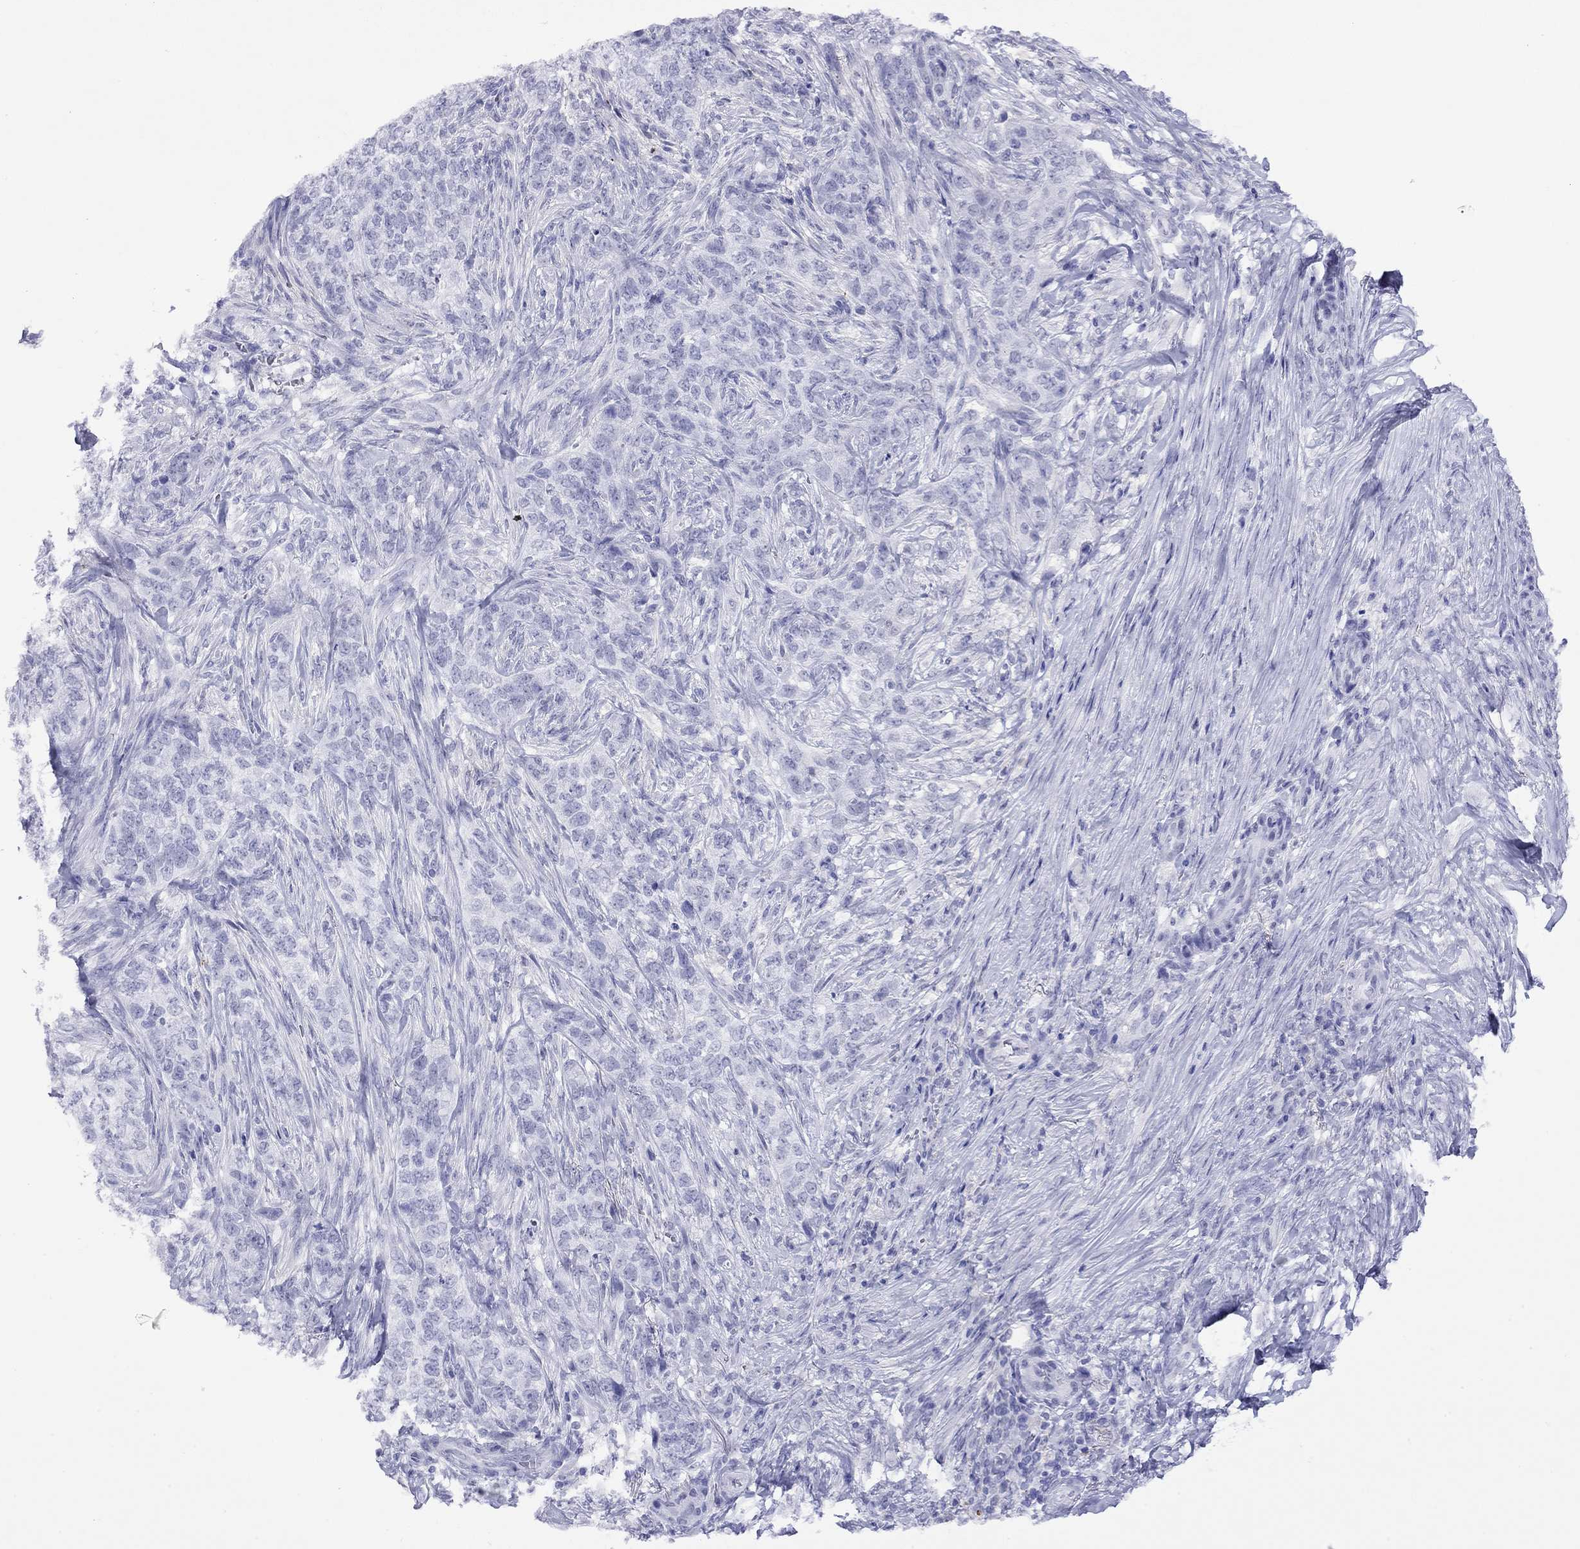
{"staining": {"intensity": "negative", "quantity": "none", "location": "none"}, "tissue": "skin cancer", "cell_type": "Tumor cells", "image_type": "cancer", "snomed": [{"axis": "morphology", "description": "Basal cell carcinoma"}, {"axis": "topography", "description": "Skin"}], "caption": "An image of basal cell carcinoma (skin) stained for a protein displays no brown staining in tumor cells.", "gene": "SLC30A8", "patient": {"sex": "female", "age": 69}}